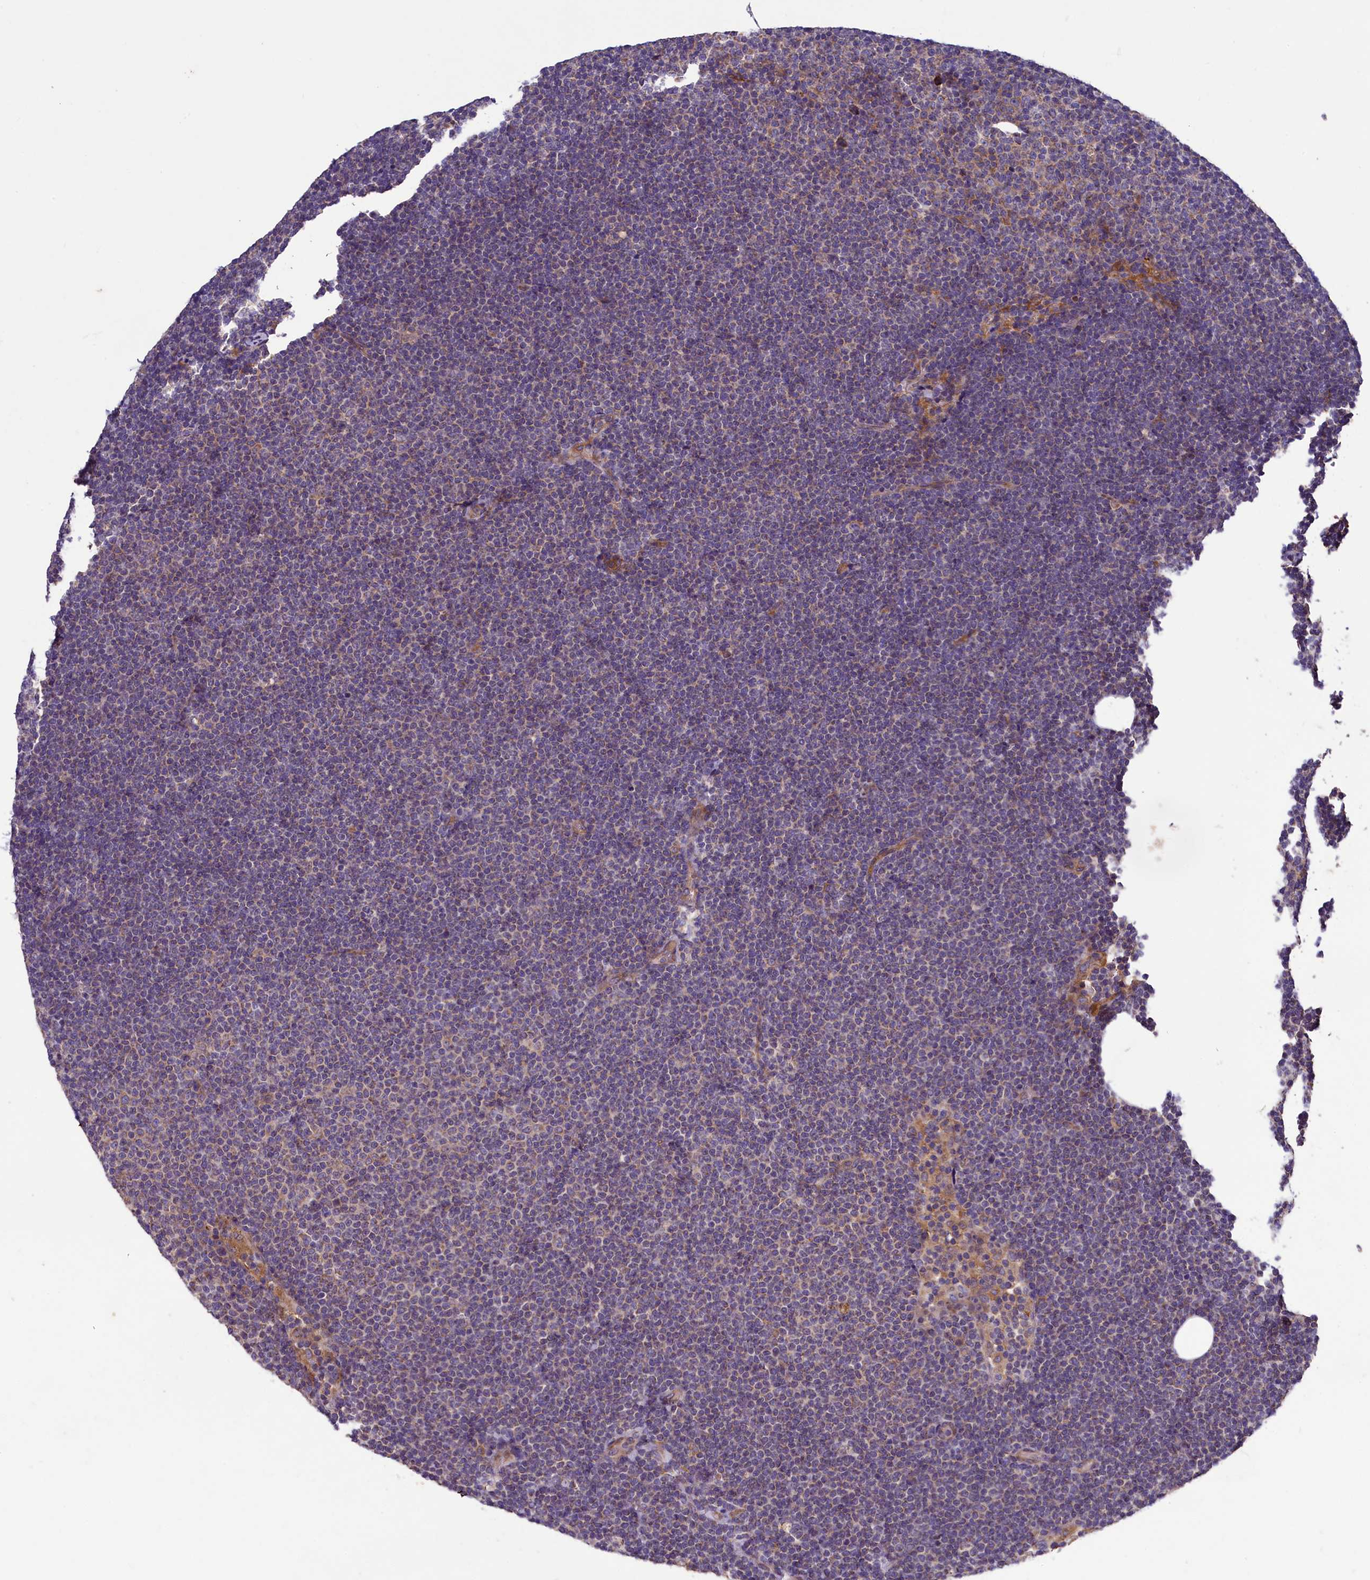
{"staining": {"intensity": "weak", "quantity": "25%-75%", "location": "cytoplasmic/membranous"}, "tissue": "lymphoma", "cell_type": "Tumor cells", "image_type": "cancer", "snomed": [{"axis": "morphology", "description": "Malignant lymphoma, non-Hodgkin's type, Low grade"}, {"axis": "topography", "description": "Lymph node"}], "caption": "Weak cytoplasmic/membranous protein staining is seen in approximately 25%-75% of tumor cells in lymphoma.", "gene": "ACAD8", "patient": {"sex": "female", "age": 53}}